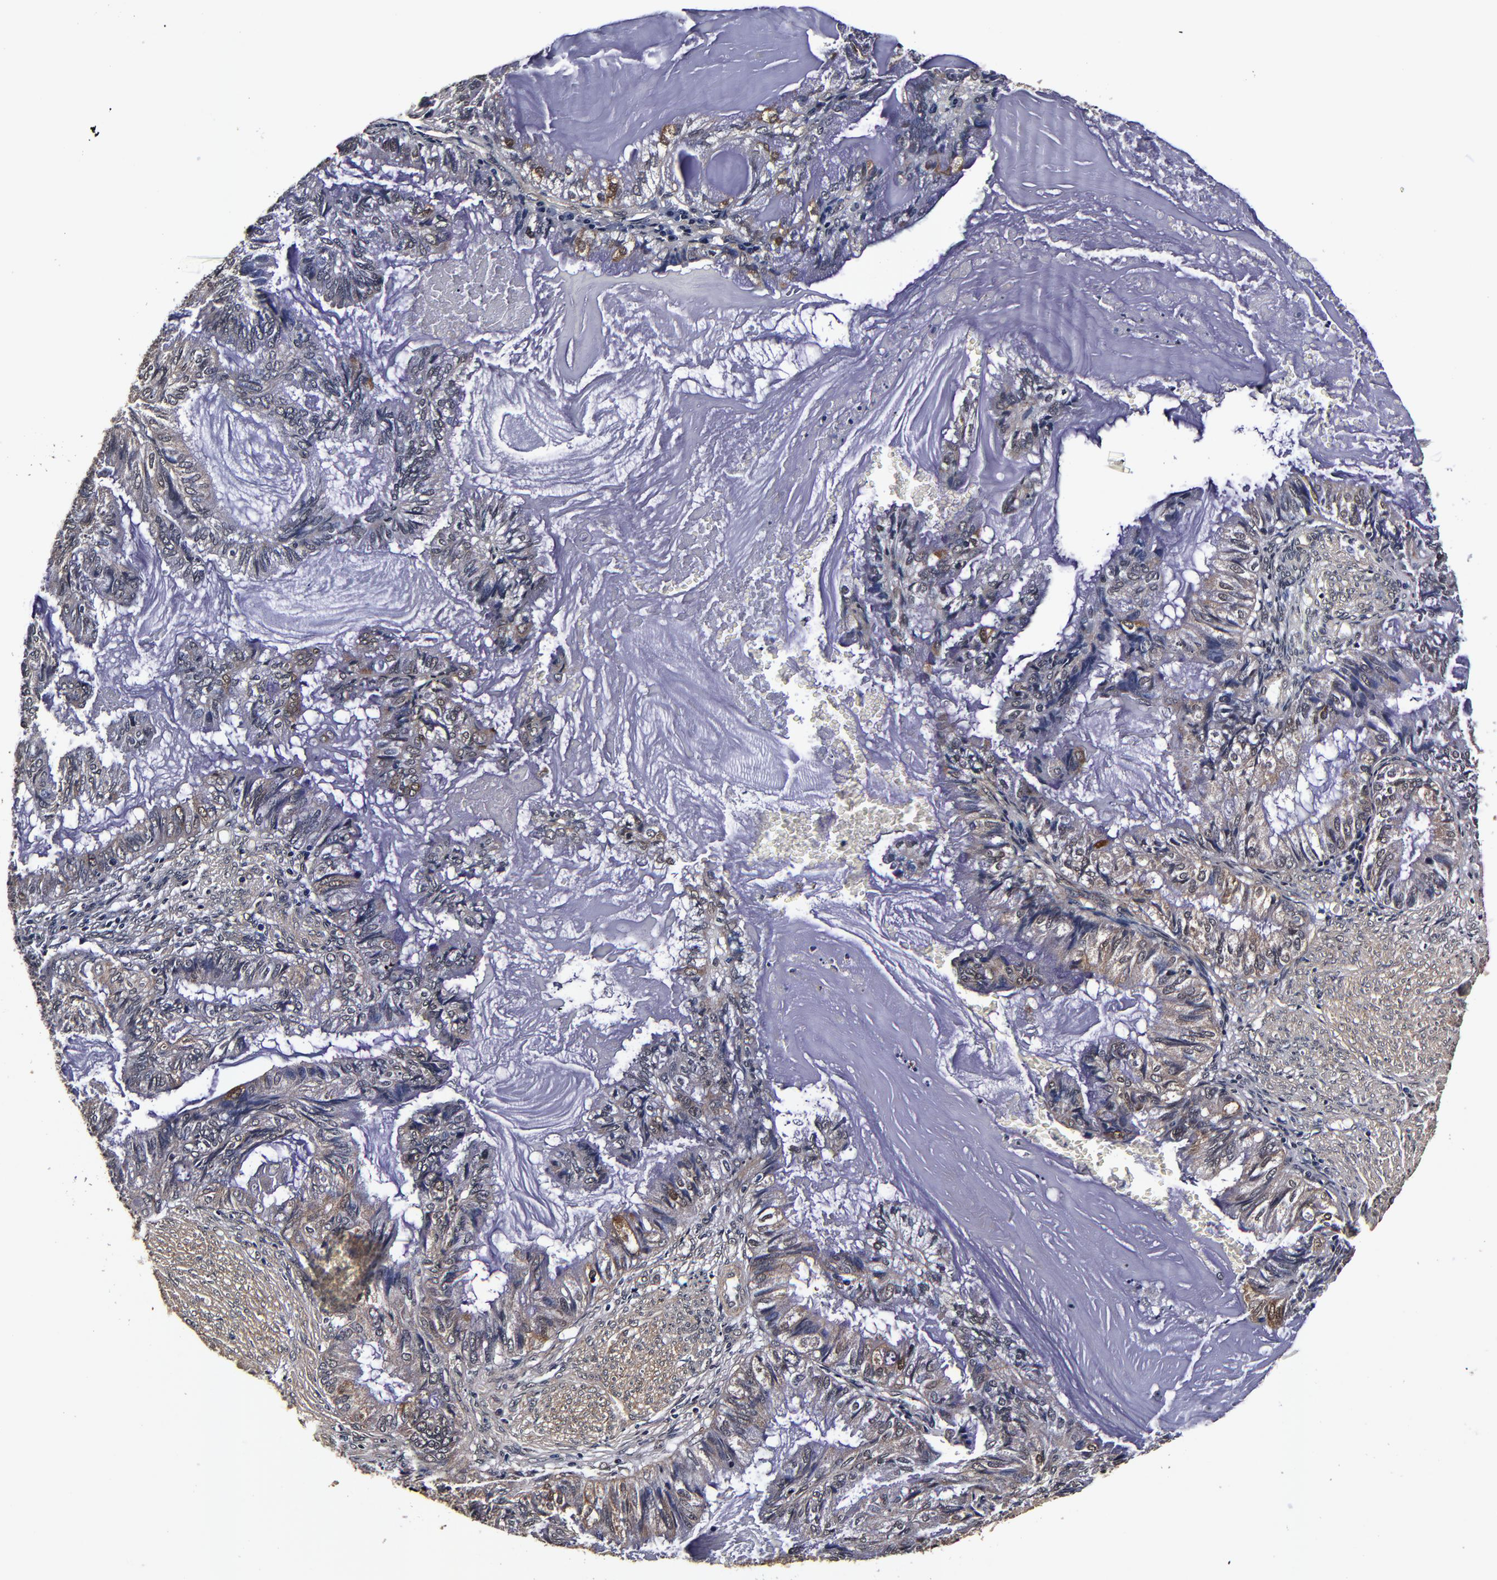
{"staining": {"intensity": "weak", "quantity": "25%-75%", "location": "cytoplasmic/membranous"}, "tissue": "endometrial cancer", "cell_type": "Tumor cells", "image_type": "cancer", "snomed": [{"axis": "morphology", "description": "Adenocarcinoma, NOS"}, {"axis": "topography", "description": "Endometrium"}], "caption": "Immunohistochemistry micrograph of neoplastic tissue: endometrial cancer (adenocarcinoma) stained using immunohistochemistry (IHC) exhibits low levels of weak protein expression localized specifically in the cytoplasmic/membranous of tumor cells, appearing as a cytoplasmic/membranous brown color.", "gene": "MMP15", "patient": {"sex": "female", "age": 86}}